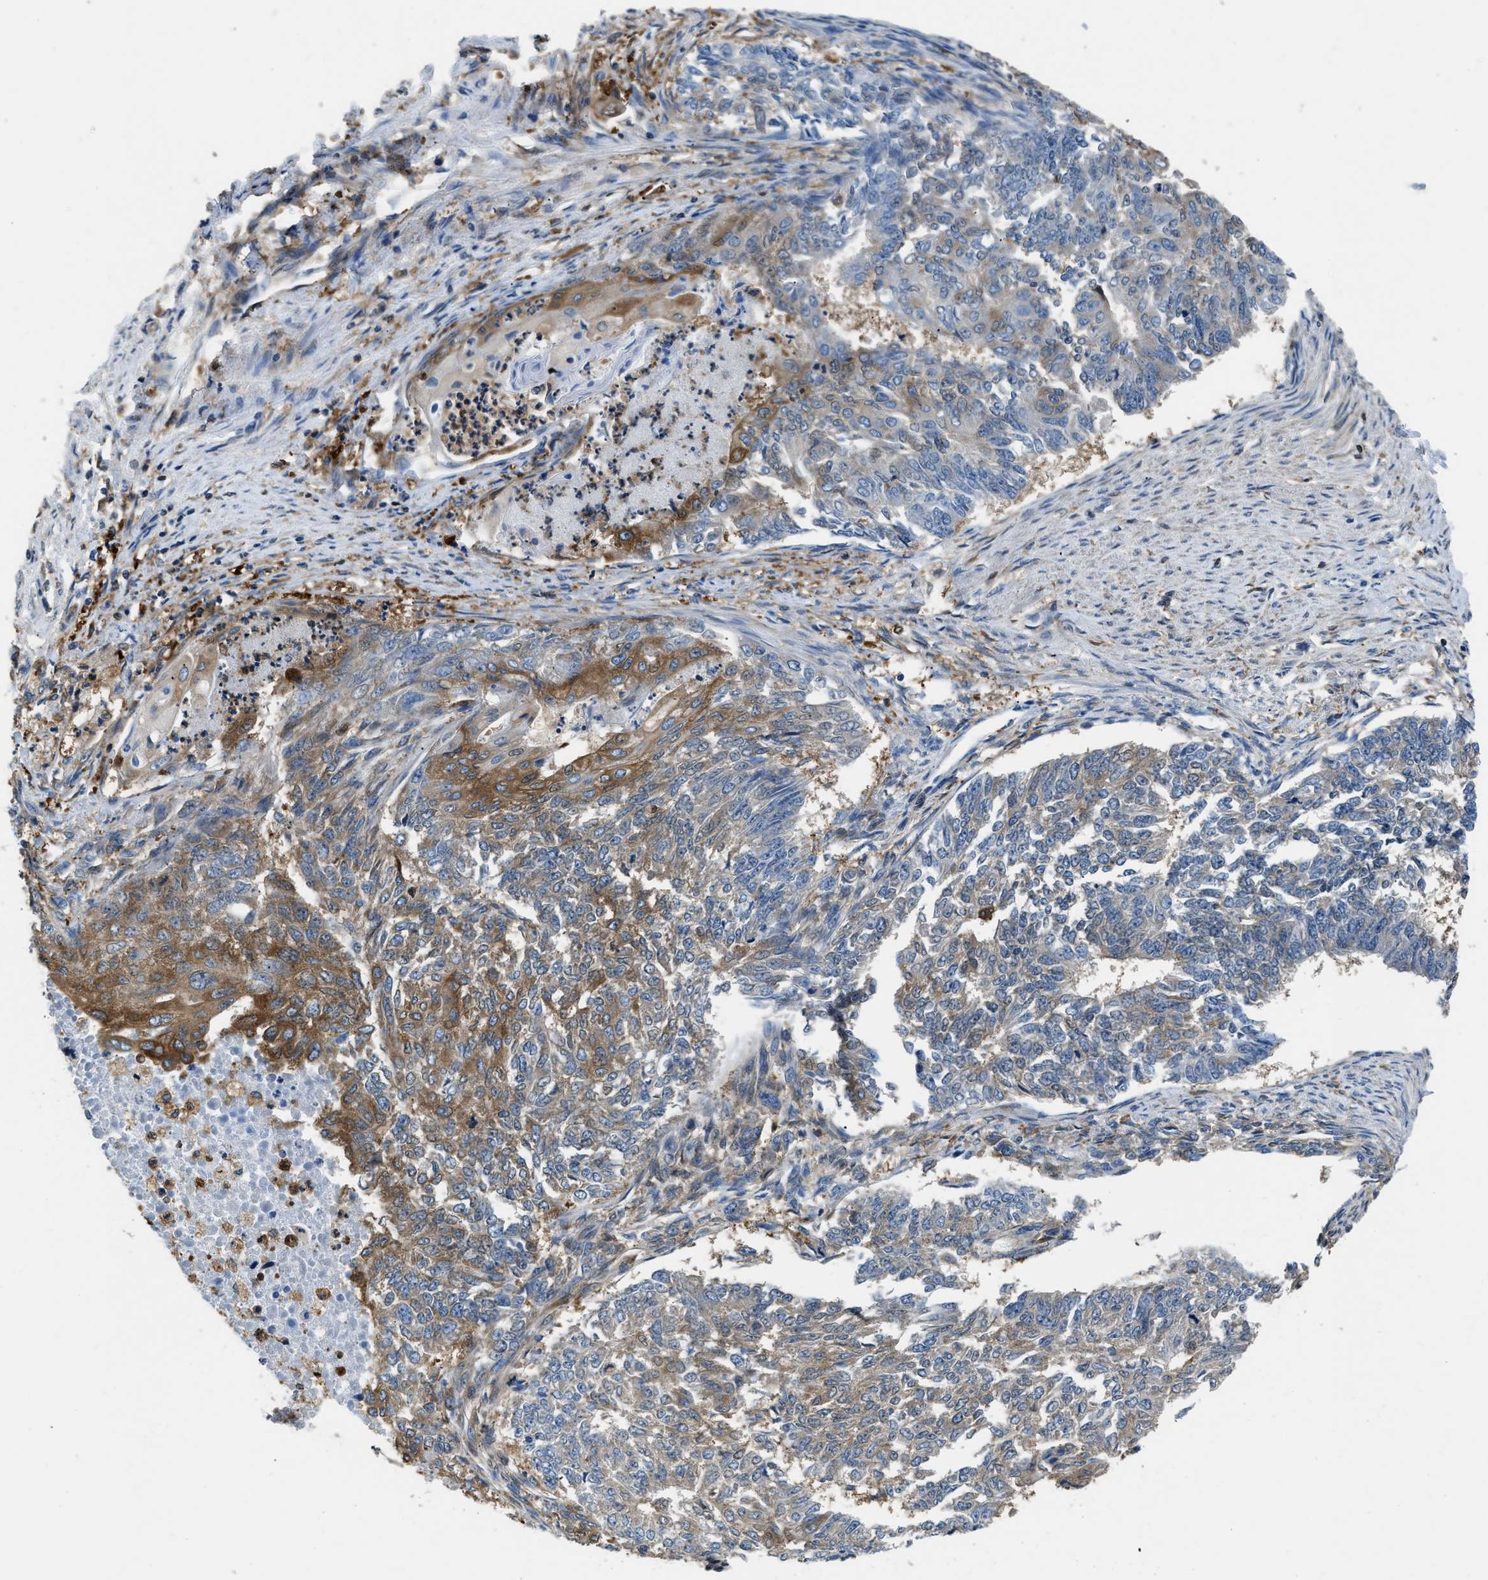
{"staining": {"intensity": "moderate", "quantity": "25%-75%", "location": "cytoplasmic/membranous"}, "tissue": "endometrial cancer", "cell_type": "Tumor cells", "image_type": "cancer", "snomed": [{"axis": "morphology", "description": "Adenocarcinoma, NOS"}, {"axis": "topography", "description": "Endometrium"}], "caption": "Immunohistochemical staining of endometrial adenocarcinoma reveals moderate cytoplasmic/membranous protein positivity in approximately 25%-75% of tumor cells.", "gene": "PKM", "patient": {"sex": "female", "age": 32}}